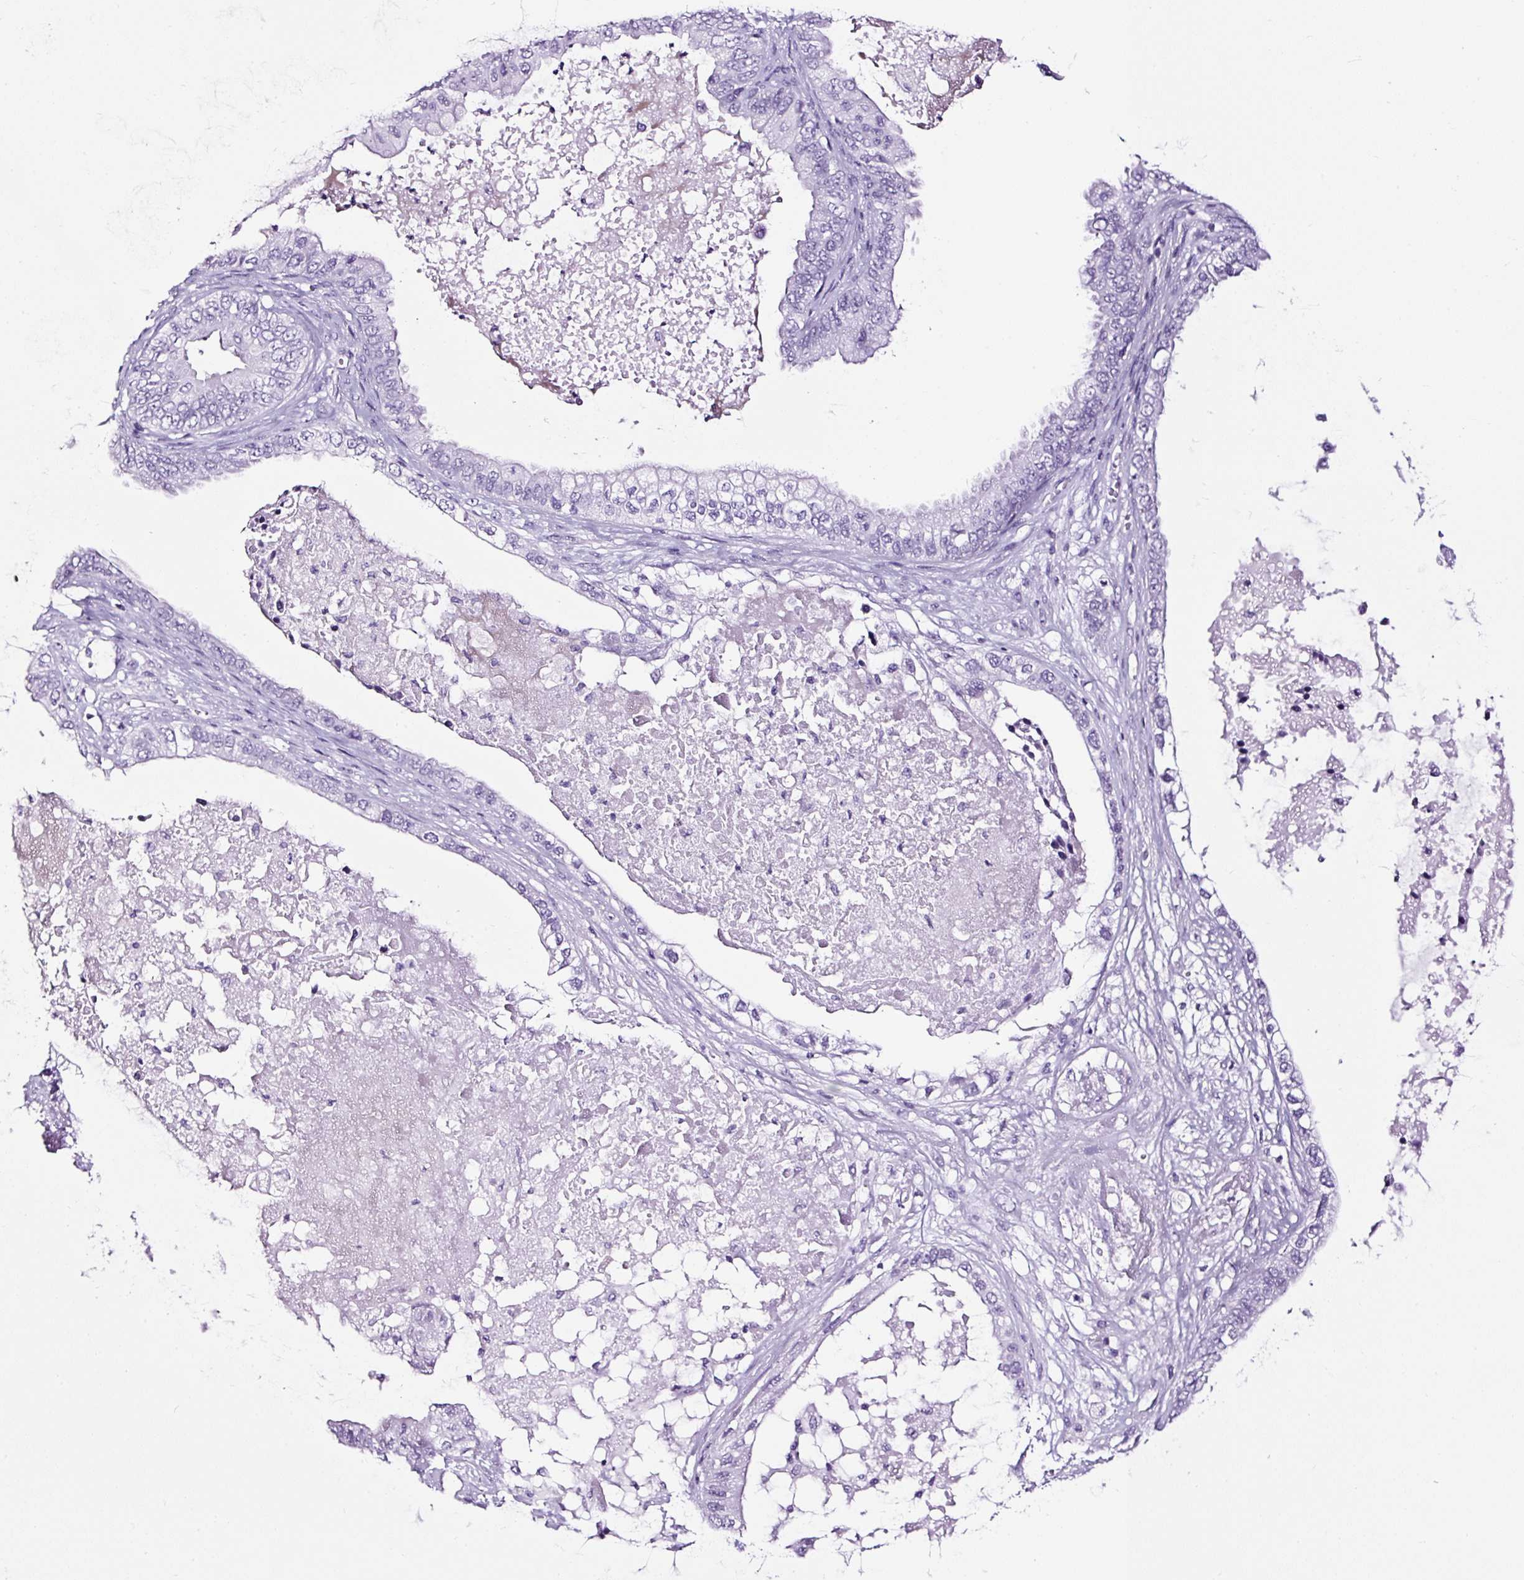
{"staining": {"intensity": "negative", "quantity": "none", "location": "none"}, "tissue": "ovarian cancer", "cell_type": "Tumor cells", "image_type": "cancer", "snomed": [{"axis": "morphology", "description": "Cystadenocarcinoma, mucinous, NOS"}, {"axis": "topography", "description": "Ovary"}], "caption": "Ovarian mucinous cystadenocarcinoma was stained to show a protein in brown. There is no significant positivity in tumor cells. The staining is performed using DAB (3,3'-diaminobenzidine) brown chromogen with nuclei counter-stained in using hematoxylin.", "gene": "NPHS2", "patient": {"sex": "female", "age": 80}}